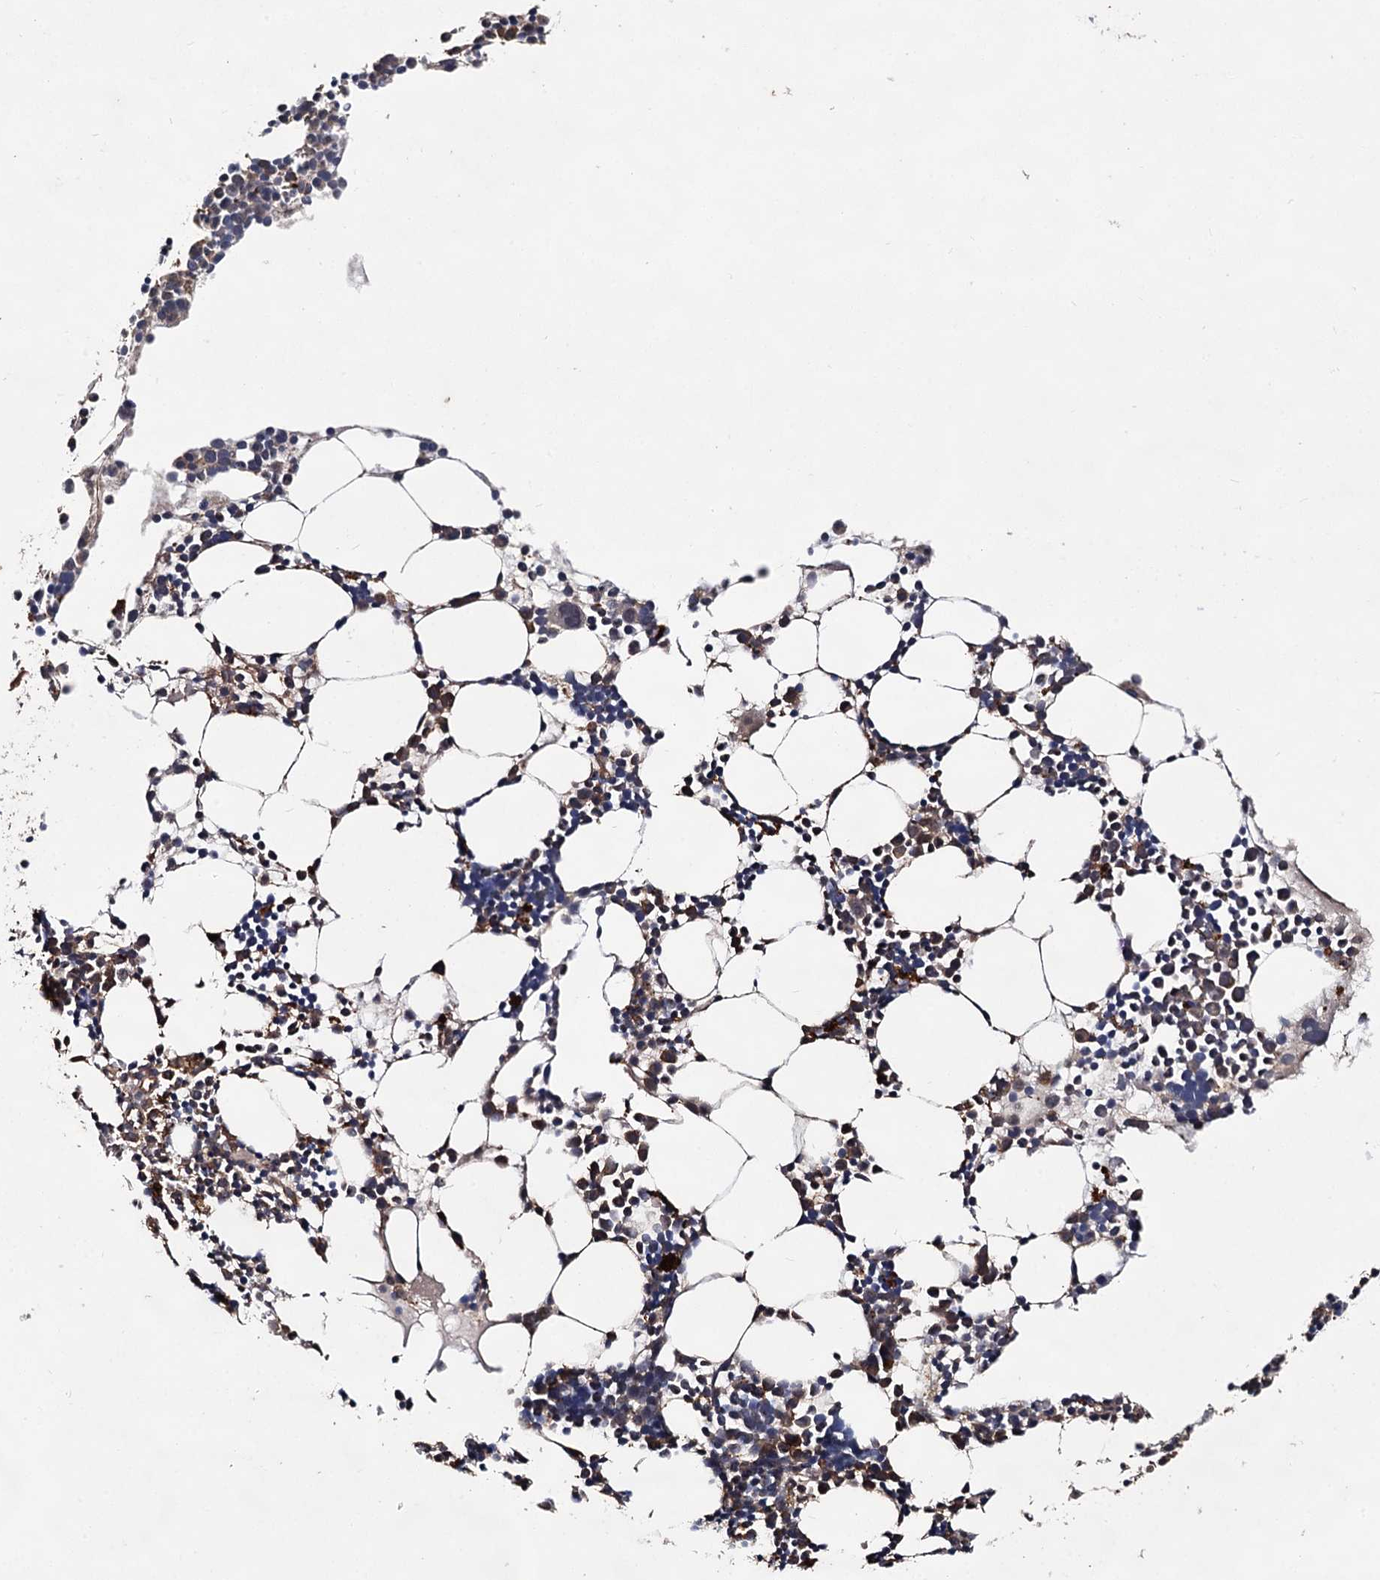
{"staining": {"intensity": "moderate", "quantity": "<25%", "location": "cytoplasmic/membranous"}, "tissue": "bone marrow", "cell_type": "Hematopoietic cells", "image_type": "normal", "snomed": [{"axis": "morphology", "description": "Normal tissue, NOS"}, {"axis": "topography", "description": "Bone marrow"}], "caption": "This is an image of immunohistochemistry (IHC) staining of normal bone marrow, which shows moderate positivity in the cytoplasmic/membranous of hematopoietic cells.", "gene": "TEX9", "patient": {"sex": "female", "age": 89}}